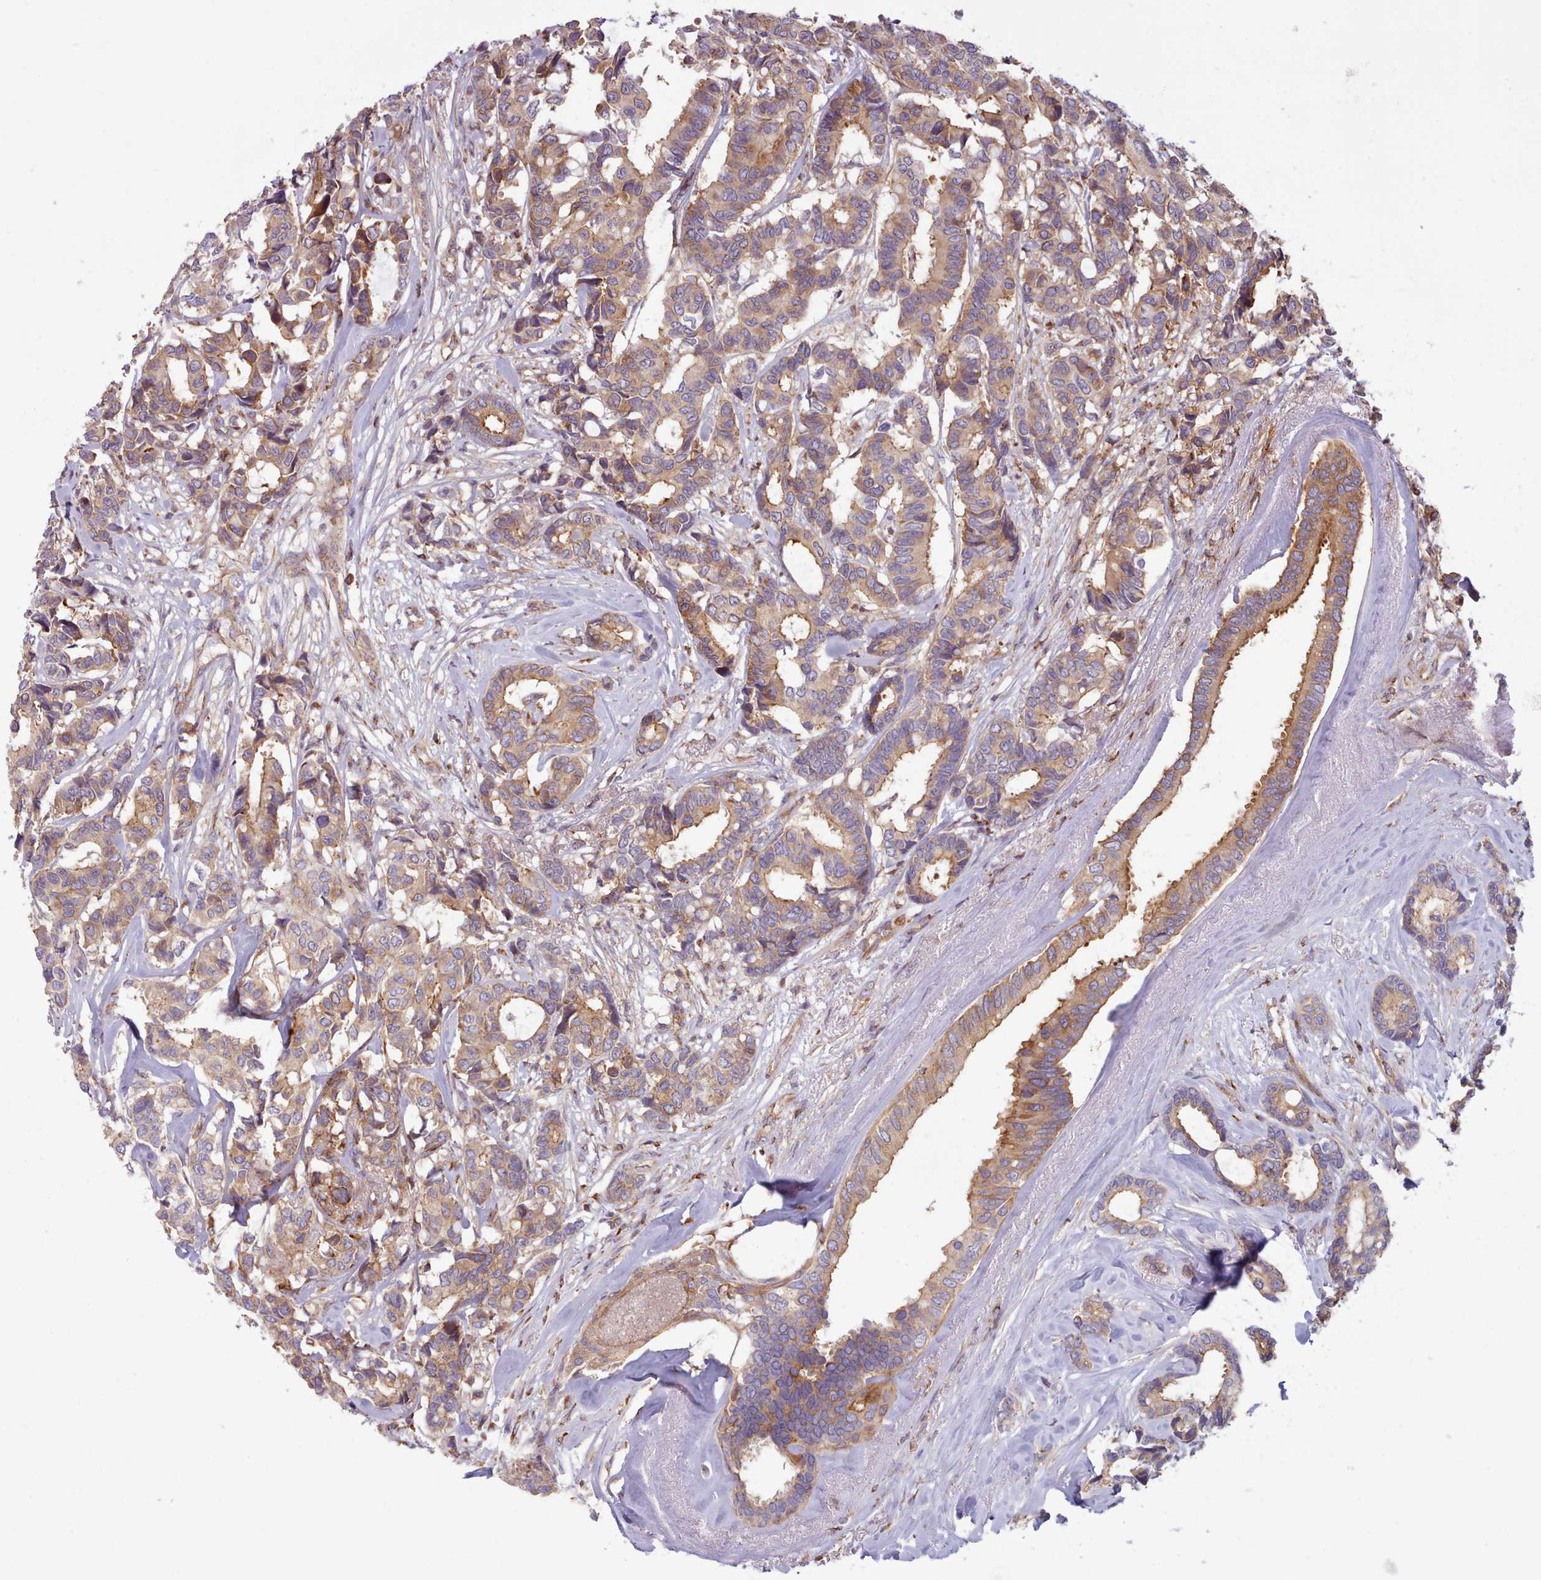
{"staining": {"intensity": "moderate", "quantity": ">75%", "location": "cytoplasmic/membranous"}, "tissue": "breast cancer", "cell_type": "Tumor cells", "image_type": "cancer", "snomed": [{"axis": "morphology", "description": "Duct carcinoma"}, {"axis": "topography", "description": "Breast"}], "caption": "Protein analysis of breast cancer tissue shows moderate cytoplasmic/membranous expression in about >75% of tumor cells.", "gene": "CRYBG1", "patient": {"sex": "female", "age": 87}}